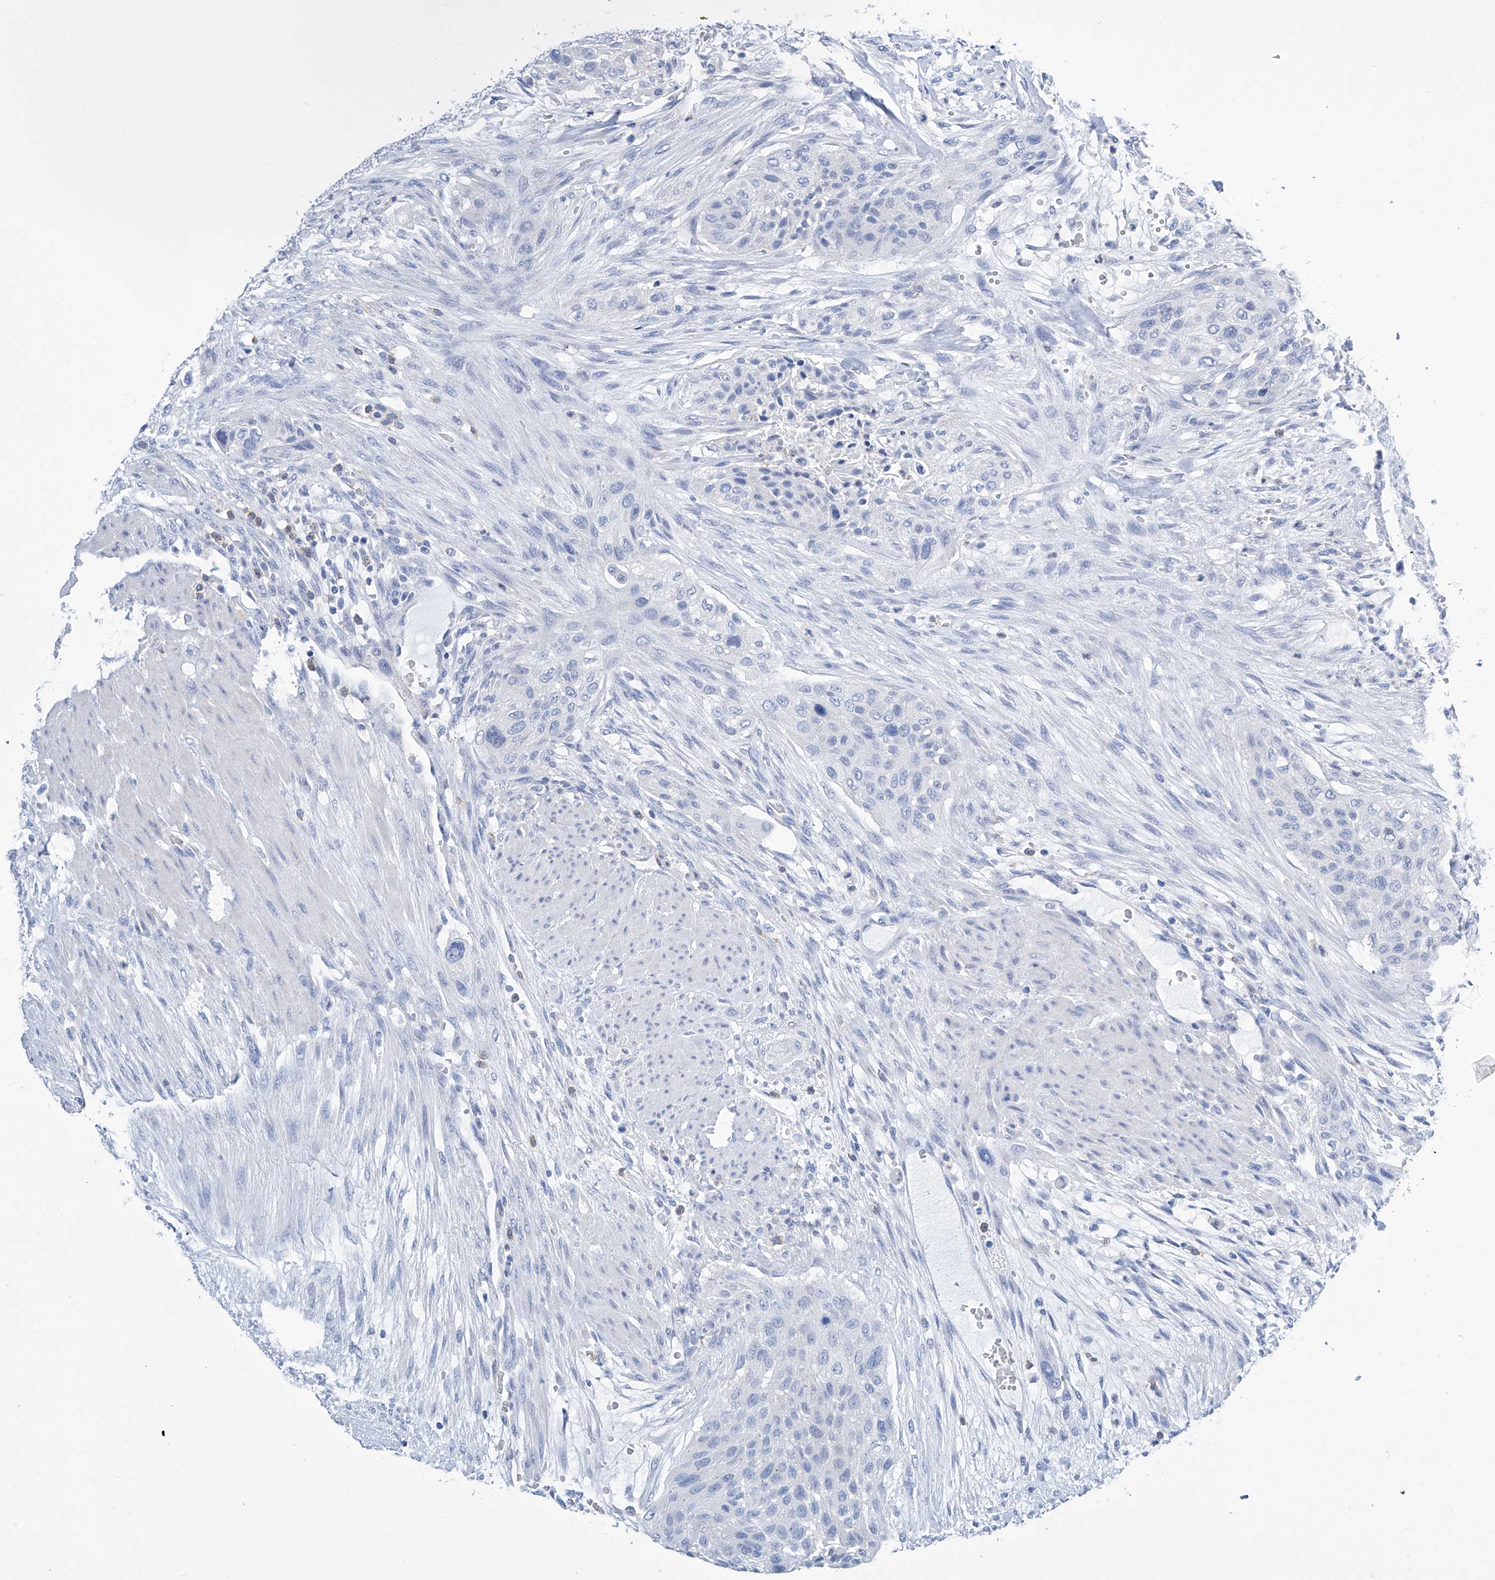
{"staining": {"intensity": "negative", "quantity": "none", "location": "none"}, "tissue": "urothelial cancer", "cell_type": "Tumor cells", "image_type": "cancer", "snomed": [{"axis": "morphology", "description": "Urothelial carcinoma, High grade"}, {"axis": "topography", "description": "Urinary bladder"}], "caption": "Immunohistochemistry photomicrograph of high-grade urothelial carcinoma stained for a protein (brown), which reveals no staining in tumor cells.", "gene": "IMPA2", "patient": {"sex": "male", "age": 35}}